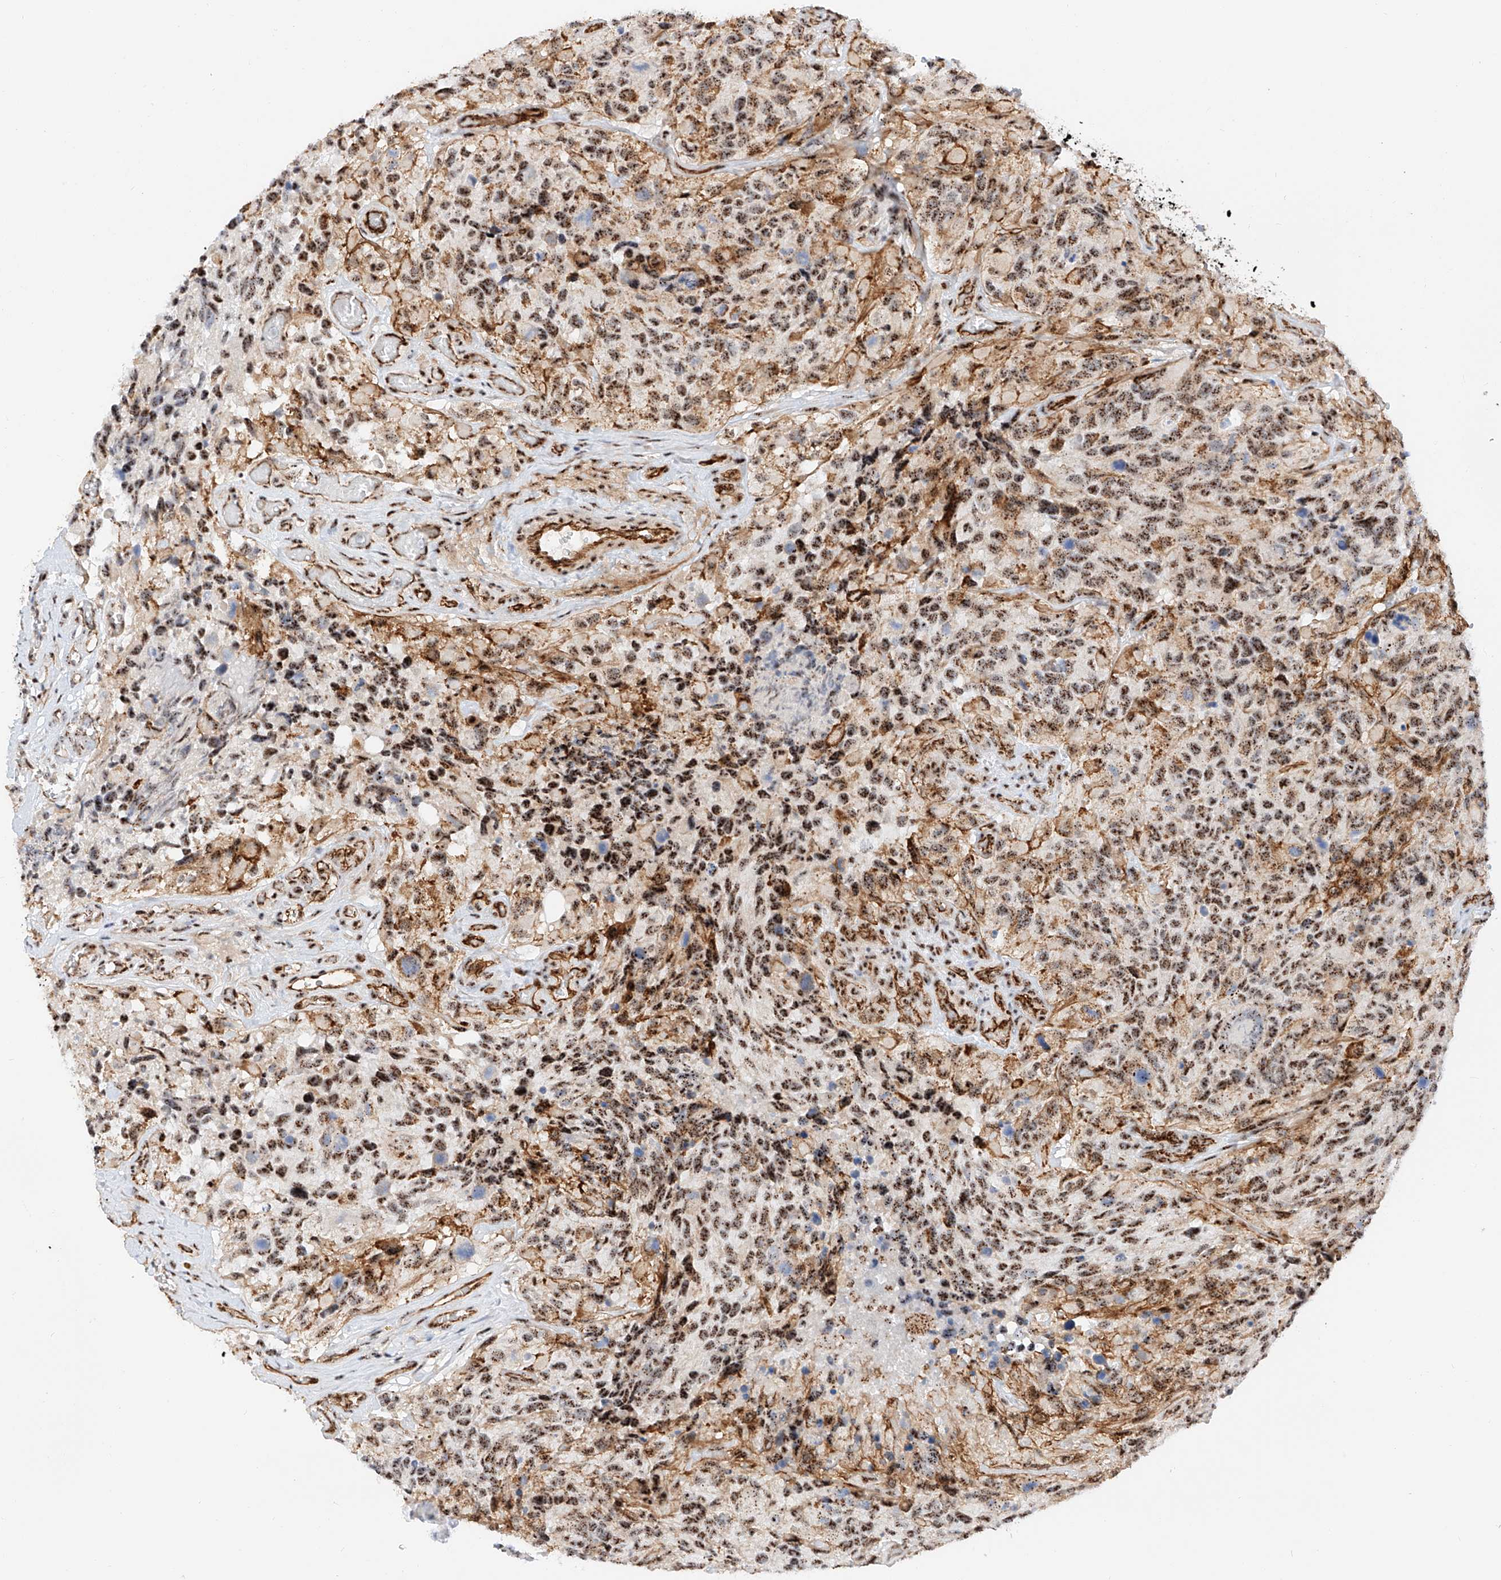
{"staining": {"intensity": "strong", "quantity": ">75%", "location": "nuclear"}, "tissue": "glioma", "cell_type": "Tumor cells", "image_type": "cancer", "snomed": [{"axis": "morphology", "description": "Glioma, malignant, High grade"}, {"axis": "topography", "description": "Brain"}], "caption": "Protein expression analysis of human high-grade glioma (malignant) reveals strong nuclear staining in approximately >75% of tumor cells.", "gene": "ATXN7L2", "patient": {"sex": "male", "age": 69}}